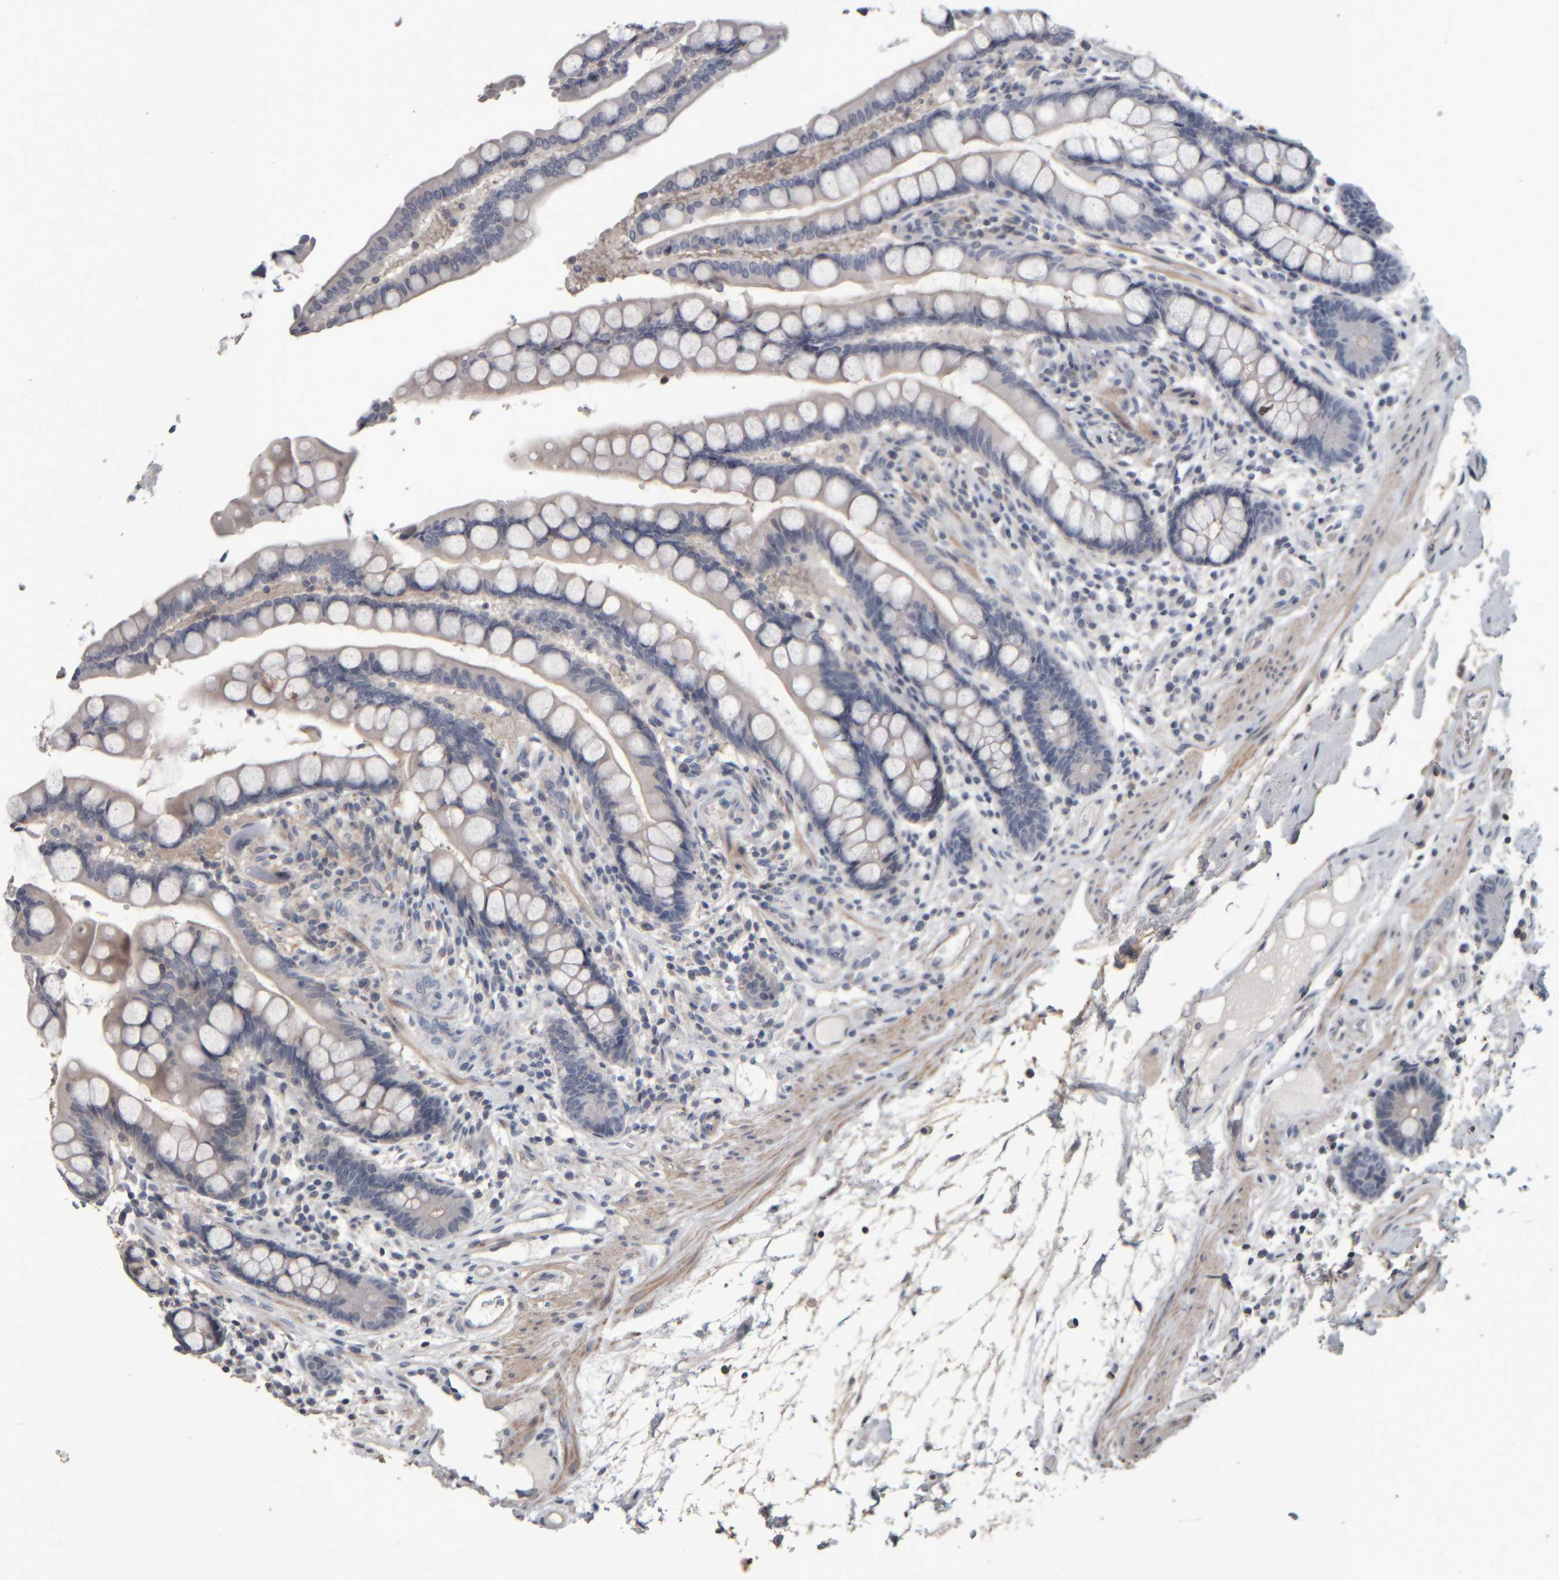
{"staining": {"intensity": "negative", "quantity": "none", "location": "none"}, "tissue": "colon", "cell_type": "Endothelial cells", "image_type": "normal", "snomed": [{"axis": "morphology", "description": "Normal tissue, NOS"}, {"axis": "topography", "description": "Colon"}], "caption": "There is no significant staining in endothelial cells of colon. (DAB (3,3'-diaminobenzidine) immunohistochemistry (IHC) visualized using brightfield microscopy, high magnification).", "gene": "CAVIN4", "patient": {"sex": "male", "age": 73}}